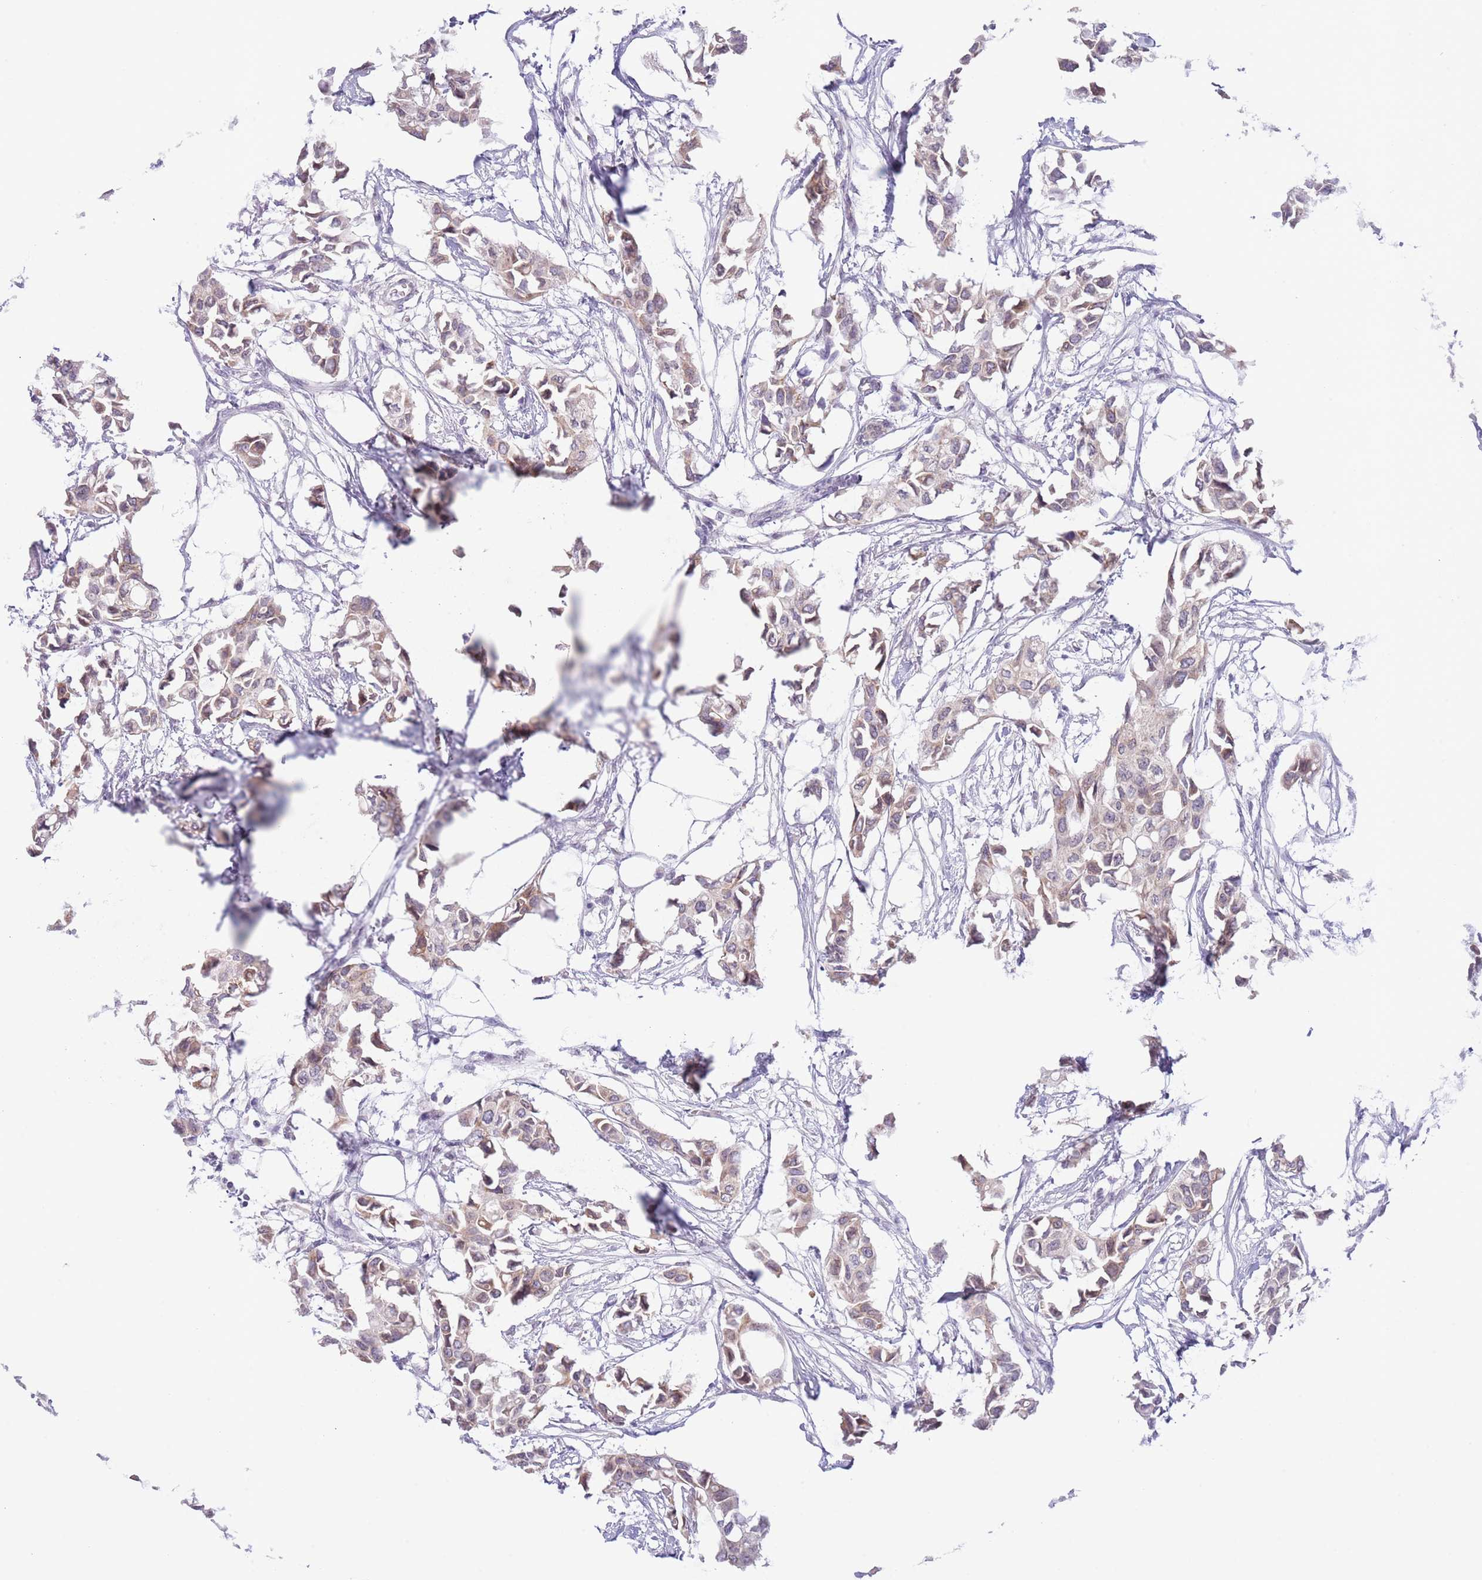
{"staining": {"intensity": "weak", "quantity": "25%-75%", "location": "cytoplasmic/membranous"}, "tissue": "breast cancer", "cell_type": "Tumor cells", "image_type": "cancer", "snomed": [{"axis": "morphology", "description": "Duct carcinoma"}, {"axis": "topography", "description": "Breast"}], "caption": "Intraductal carcinoma (breast) was stained to show a protein in brown. There is low levels of weak cytoplasmic/membranous expression in approximately 25%-75% of tumor cells.", "gene": "EBPL", "patient": {"sex": "female", "age": 41}}